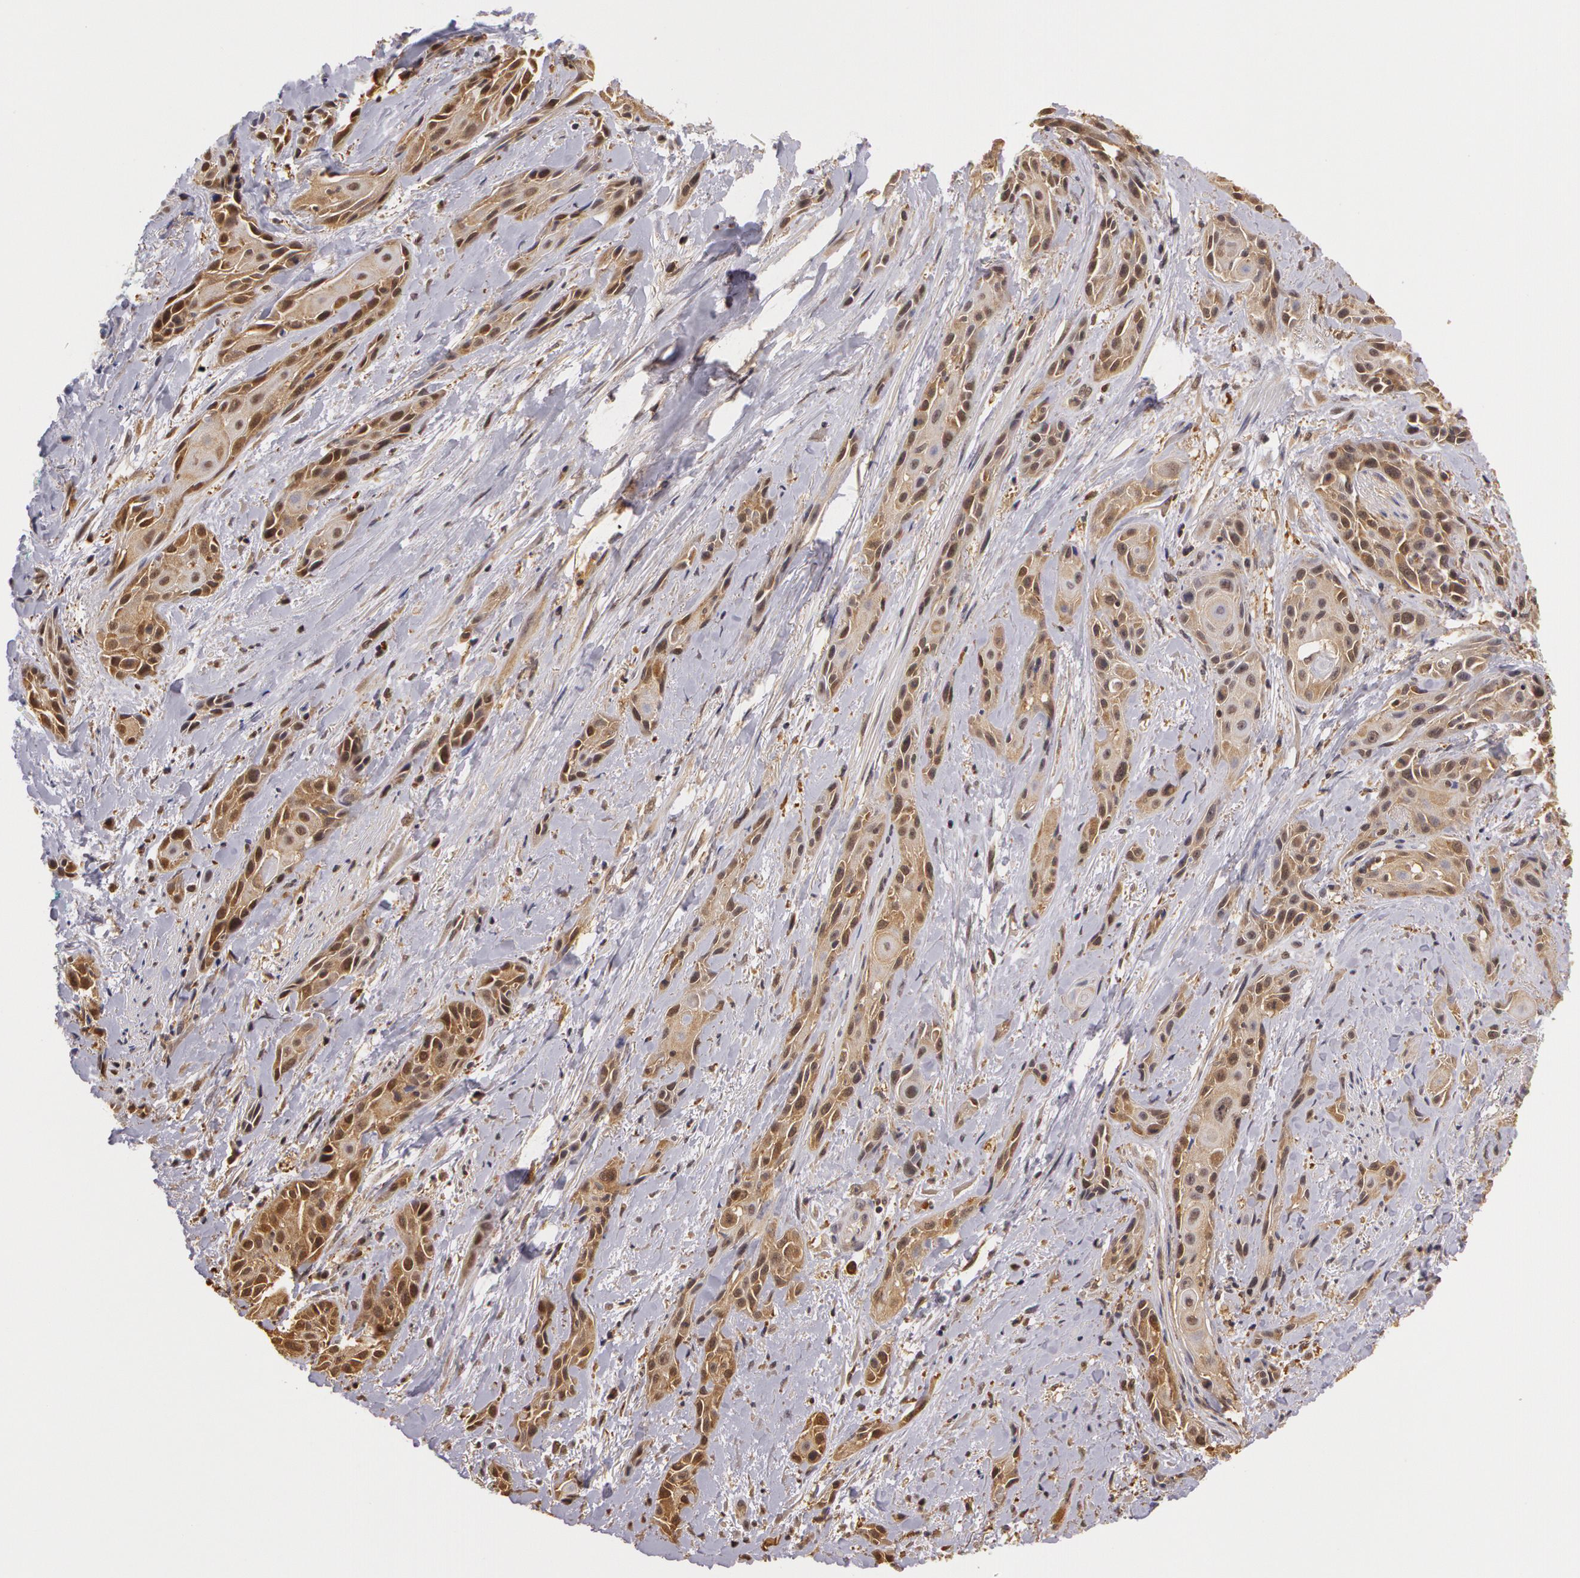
{"staining": {"intensity": "weak", "quantity": ">75%", "location": "cytoplasmic/membranous"}, "tissue": "skin cancer", "cell_type": "Tumor cells", "image_type": "cancer", "snomed": [{"axis": "morphology", "description": "Squamous cell carcinoma, NOS"}, {"axis": "topography", "description": "Skin"}, {"axis": "topography", "description": "Anal"}], "caption": "A photomicrograph of skin squamous cell carcinoma stained for a protein reveals weak cytoplasmic/membranous brown staining in tumor cells. (Brightfield microscopy of DAB IHC at high magnification).", "gene": "AHSA1", "patient": {"sex": "male", "age": 64}}